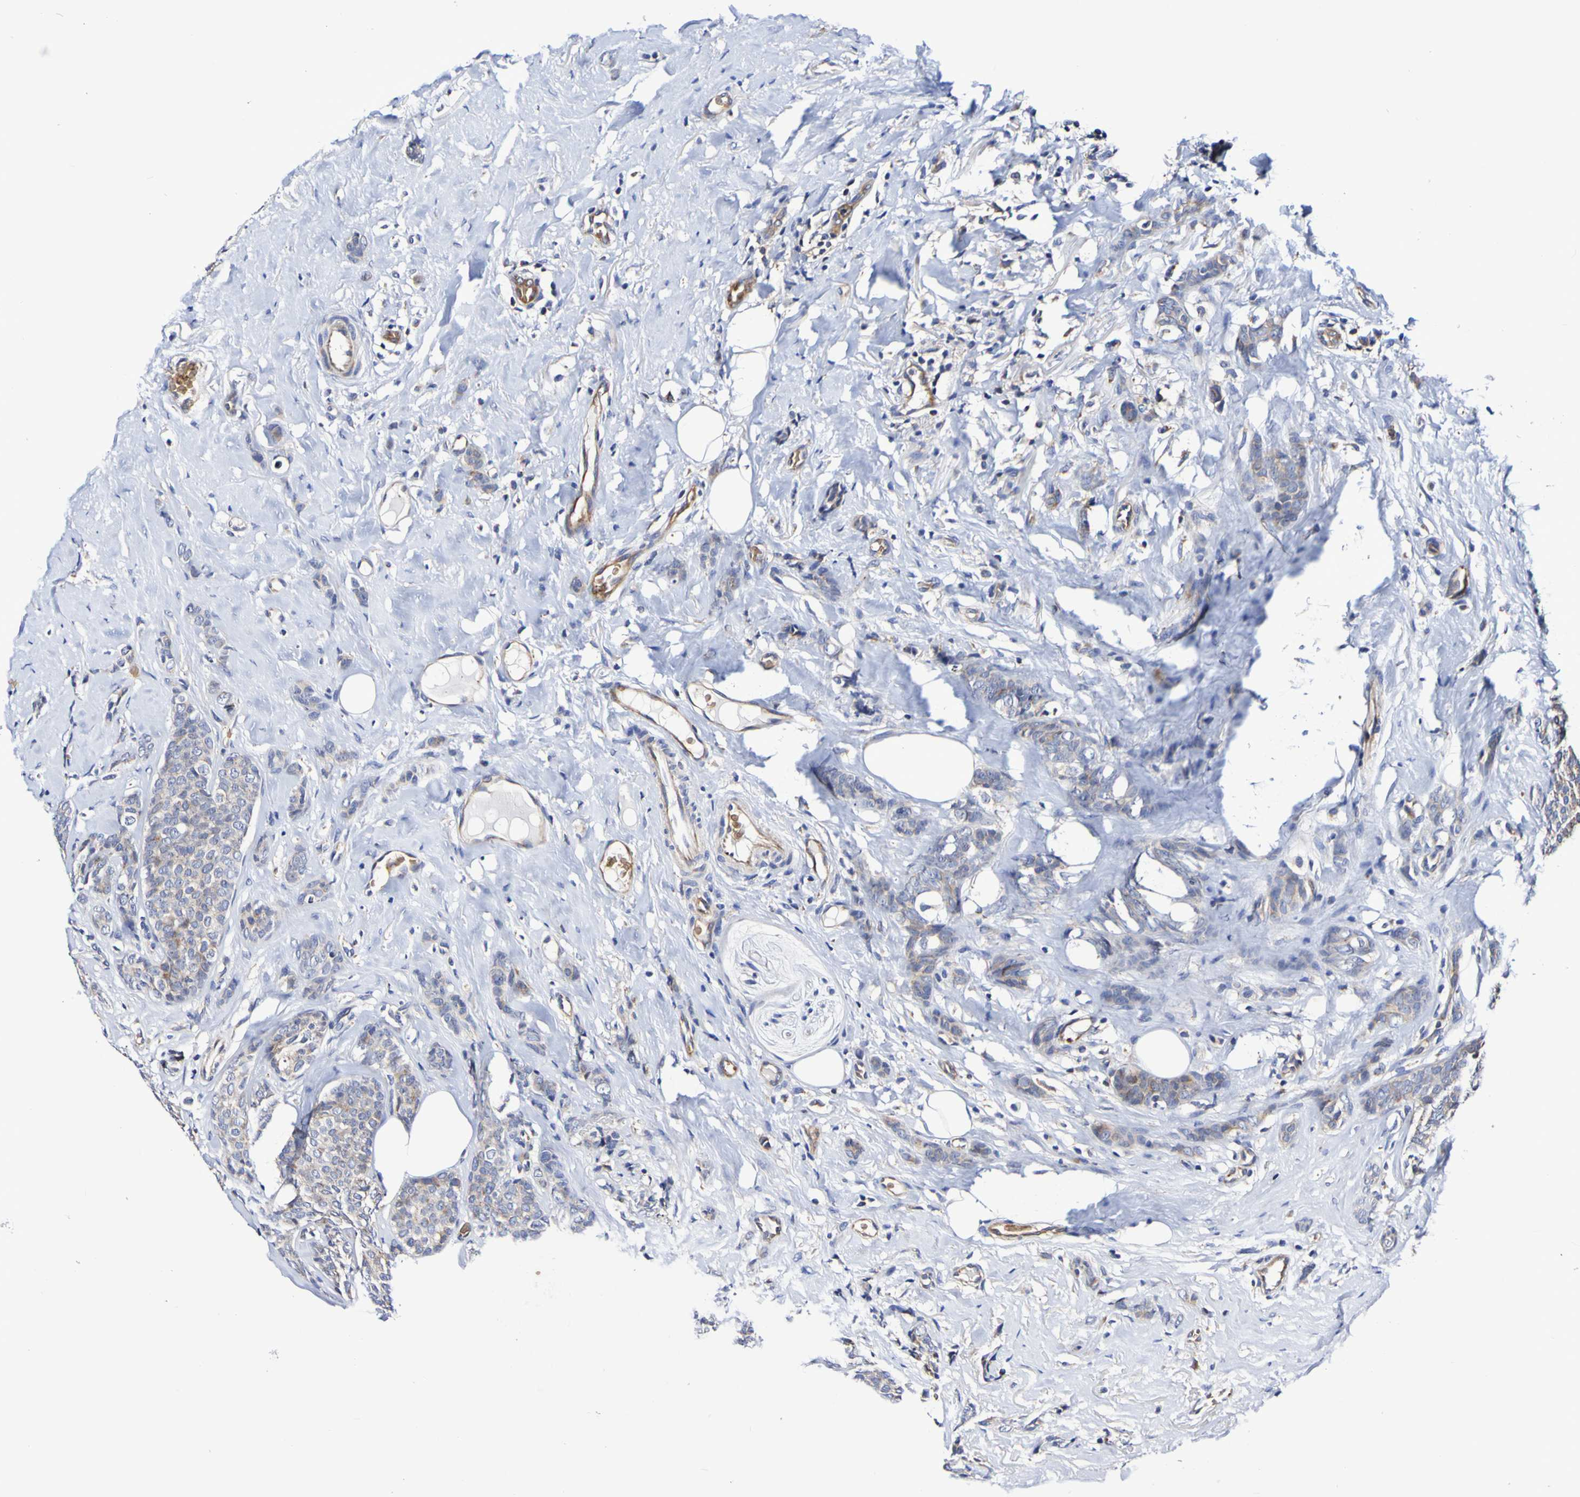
{"staining": {"intensity": "moderate", "quantity": "<25%", "location": "cytoplasmic/membranous"}, "tissue": "breast cancer", "cell_type": "Tumor cells", "image_type": "cancer", "snomed": [{"axis": "morphology", "description": "Lobular carcinoma"}, {"axis": "topography", "description": "Skin"}, {"axis": "topography", "description": "Breast"}], "caption": "A brown stain shows moderate cytoplasmic/membranous positivity of a protein in human lobular carcinoma (breast) tumor cells. The staining was performed using DAB, with brown indicating positive protein expression. Nuclei are stained blue with hematoxylin.", "gene": "WNT4", "patient": {"sex": "female", "age": 46}}